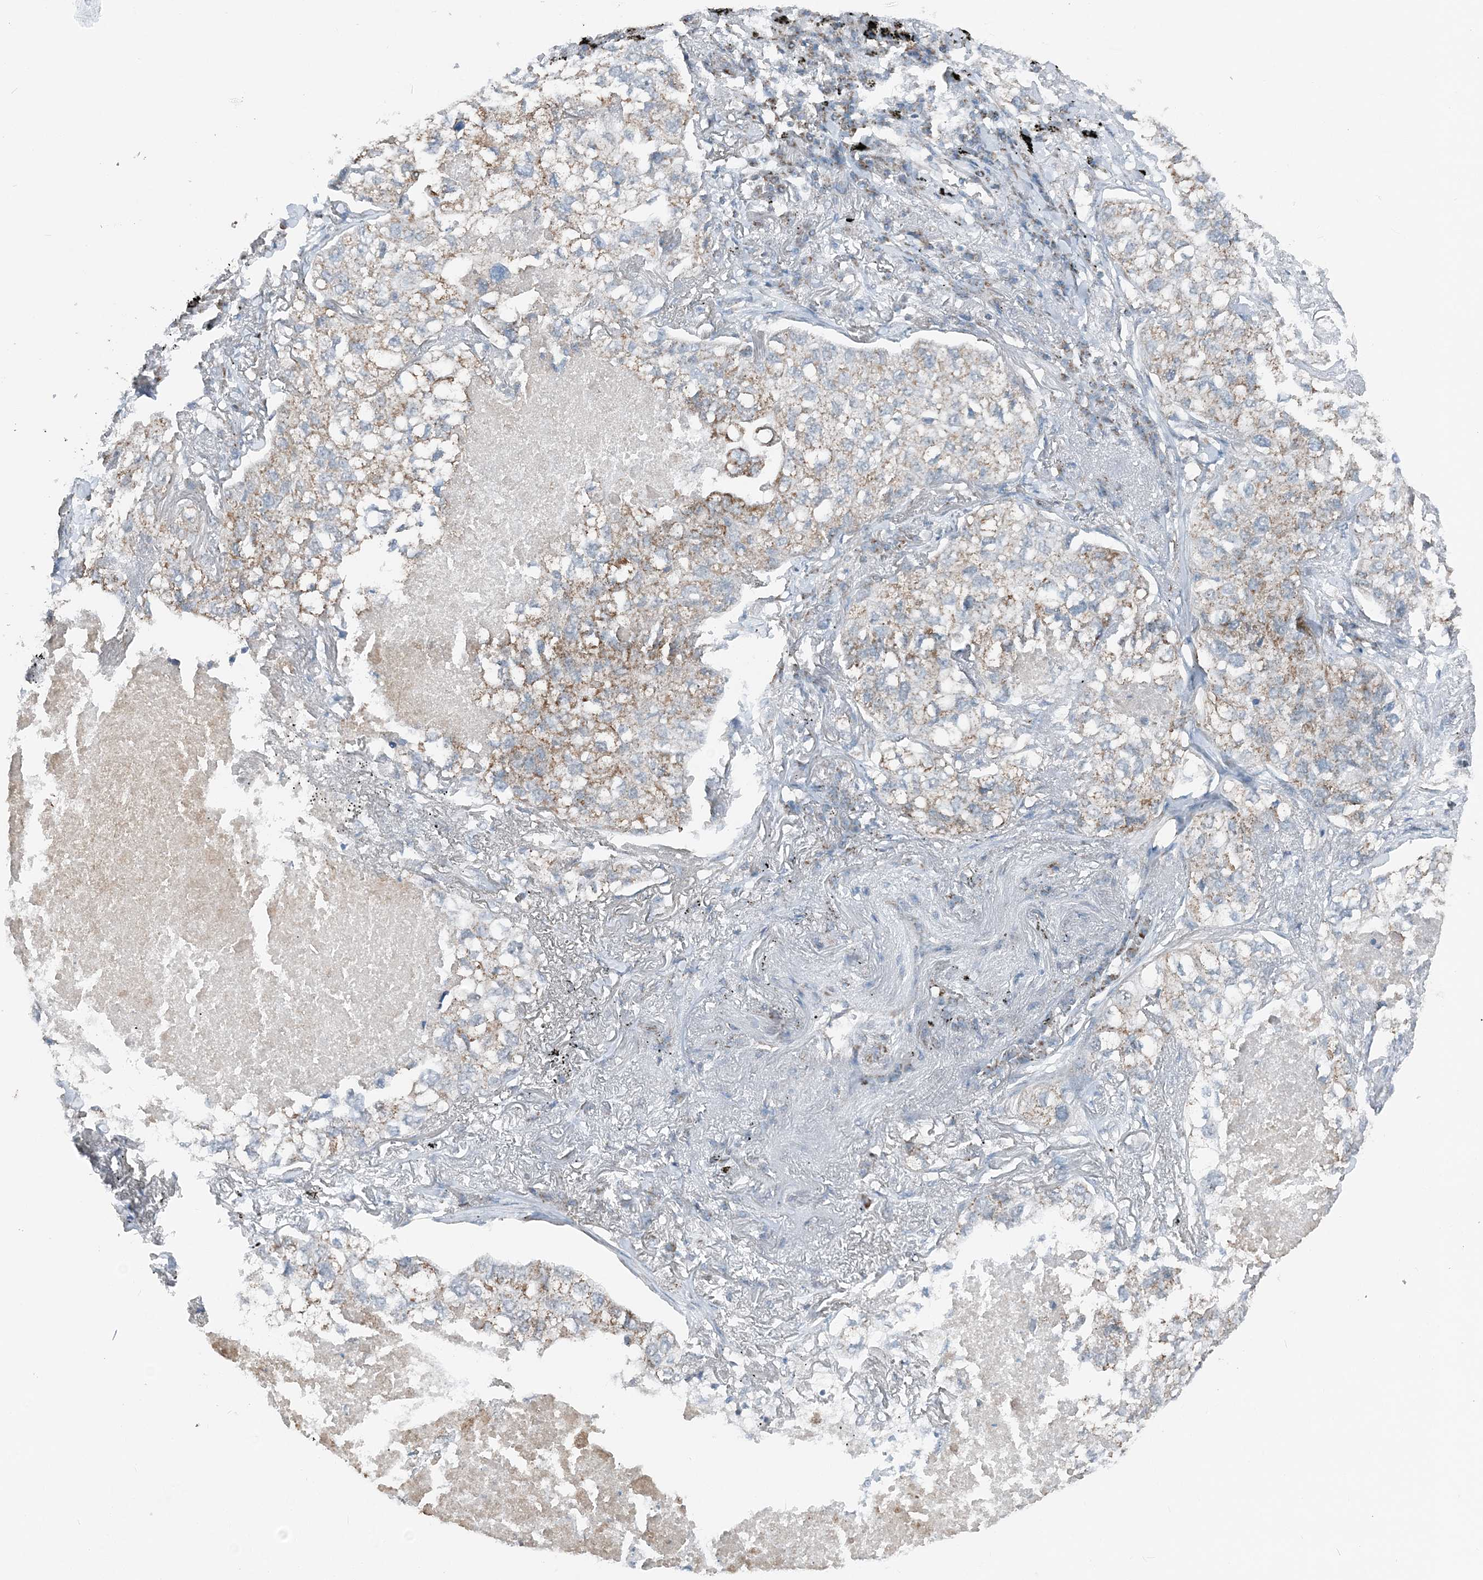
{"staining": {"intensity": "moderate", "quantity": "<25%", "location": "cytoplasmic/membranous"}, "tissue": "lung cancer", "cell_type": "Tumor cells", "image_type": "cancer", "snomed": [{"axis": "morphology", "description": "Adenocarcinoma, NOS"}, {"axis": "topography", "description": "Lung"}], "caption": "Tumor cells display low levels of moderate cytoplasmic/membranous staining in approximately <25% of cells in human lung cancer.", "gene": "SUCLG1", "patient": {"sex": "male", "age": 65}}